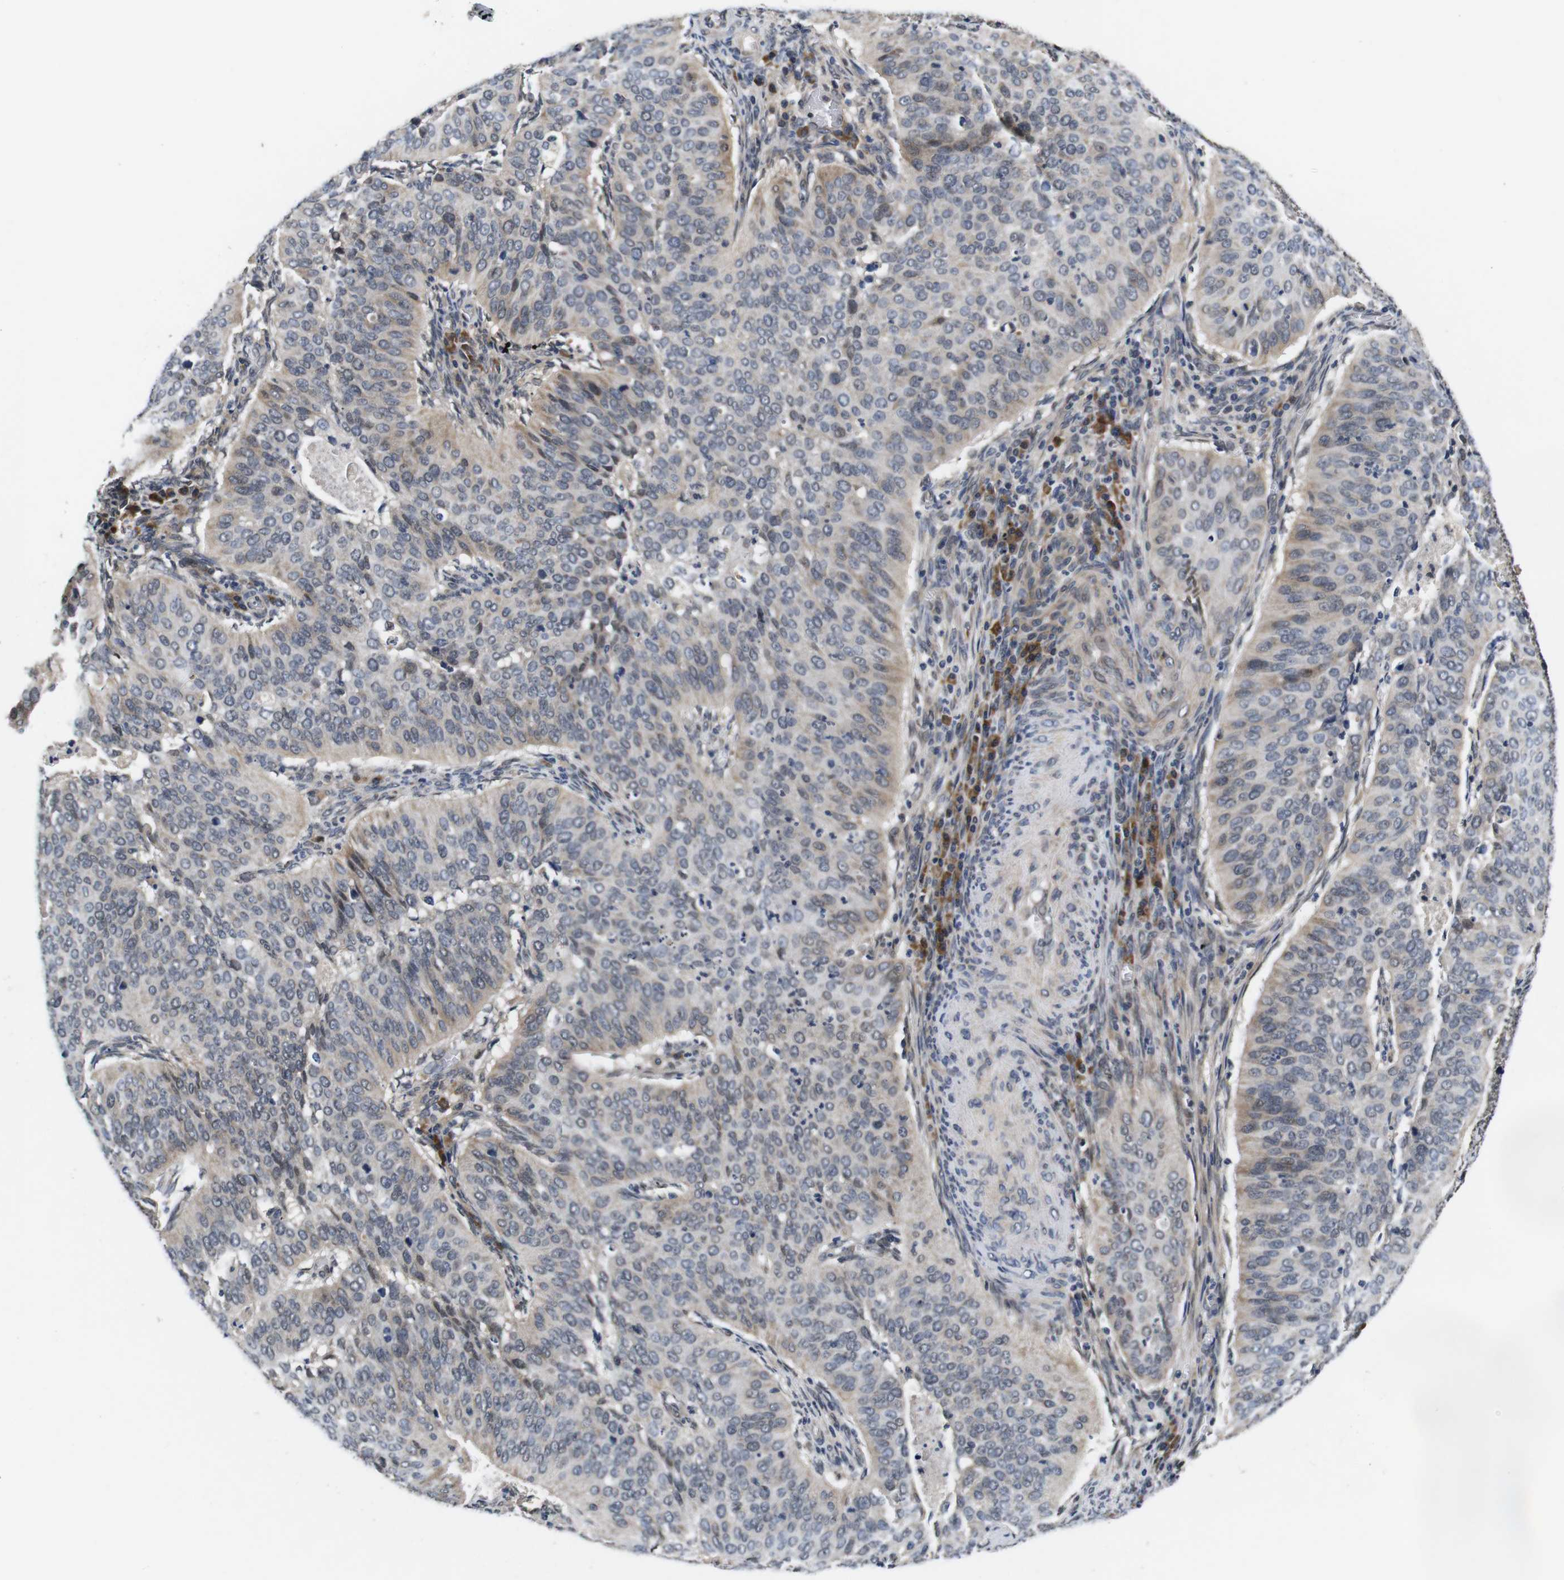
{"staining": {"intensity": "weak", "quantity": "<25%", "location": "cytoplasmic/membranous"}, "tissue": "cervical cancer", "cell_type": "Tumor cells", "image_type": "cancer", "snomed": [{"axis": "morphology", "description": "Normal tissue, NOS"}, {"axis": "morphology", "description": "Squamous cell carcinoma, NOS"}, {"axis": "topography", "description": "Cervix"}], "caption": "Cervical cancer (squamous cell carcinoma) stained for a protein using immunohistochemistry (IHC) shows no expression tumor cells.", "gene": "ZBTB46", "patient": {"sex": "female", "age": 39}}